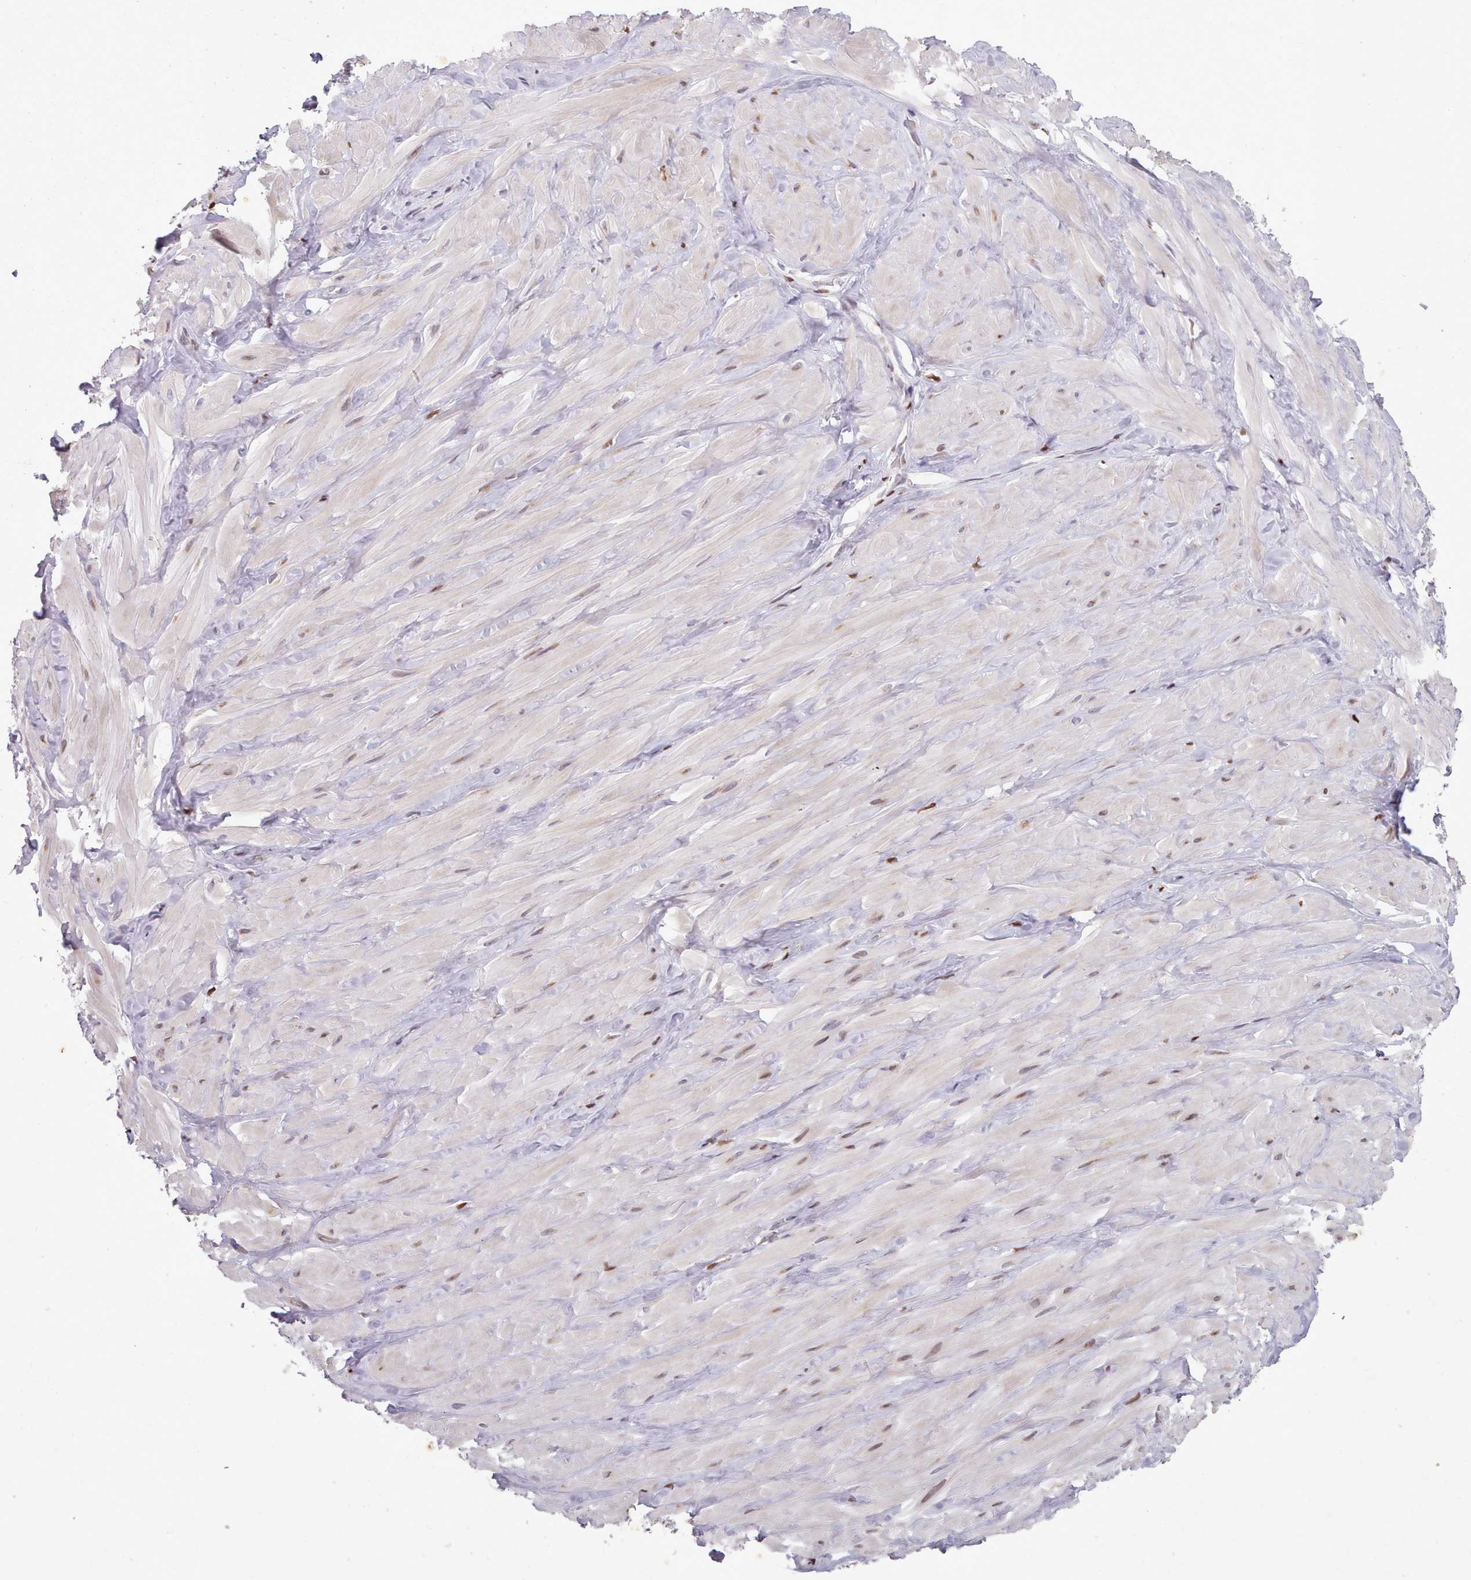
{"staining": {"intensity": "moderate", "quantity": "<25%", "location": "nuclear"}, "tissue": "soft tissue", "cell_type": "Chondrocytes", "image_type": "normal", "snomed": [{"axis": "morphology", "description": "Normal tissue, NOS"}, {"axis": "topography", "description": "Soft tissue"}, {"axis": "topography", "description": "Vascular tissue"}], "caption": "Soft tissue stained with DAB immunohistochemistry reveals low levels of moderate nuclear expression in approximately <25% of chondrocytes. Immunohistochemistry (ihc) stains the protein in brown and the nuclei are stained blue.", "gene": "KCNT2", "patient": {"sex": "male", "age": 41}}